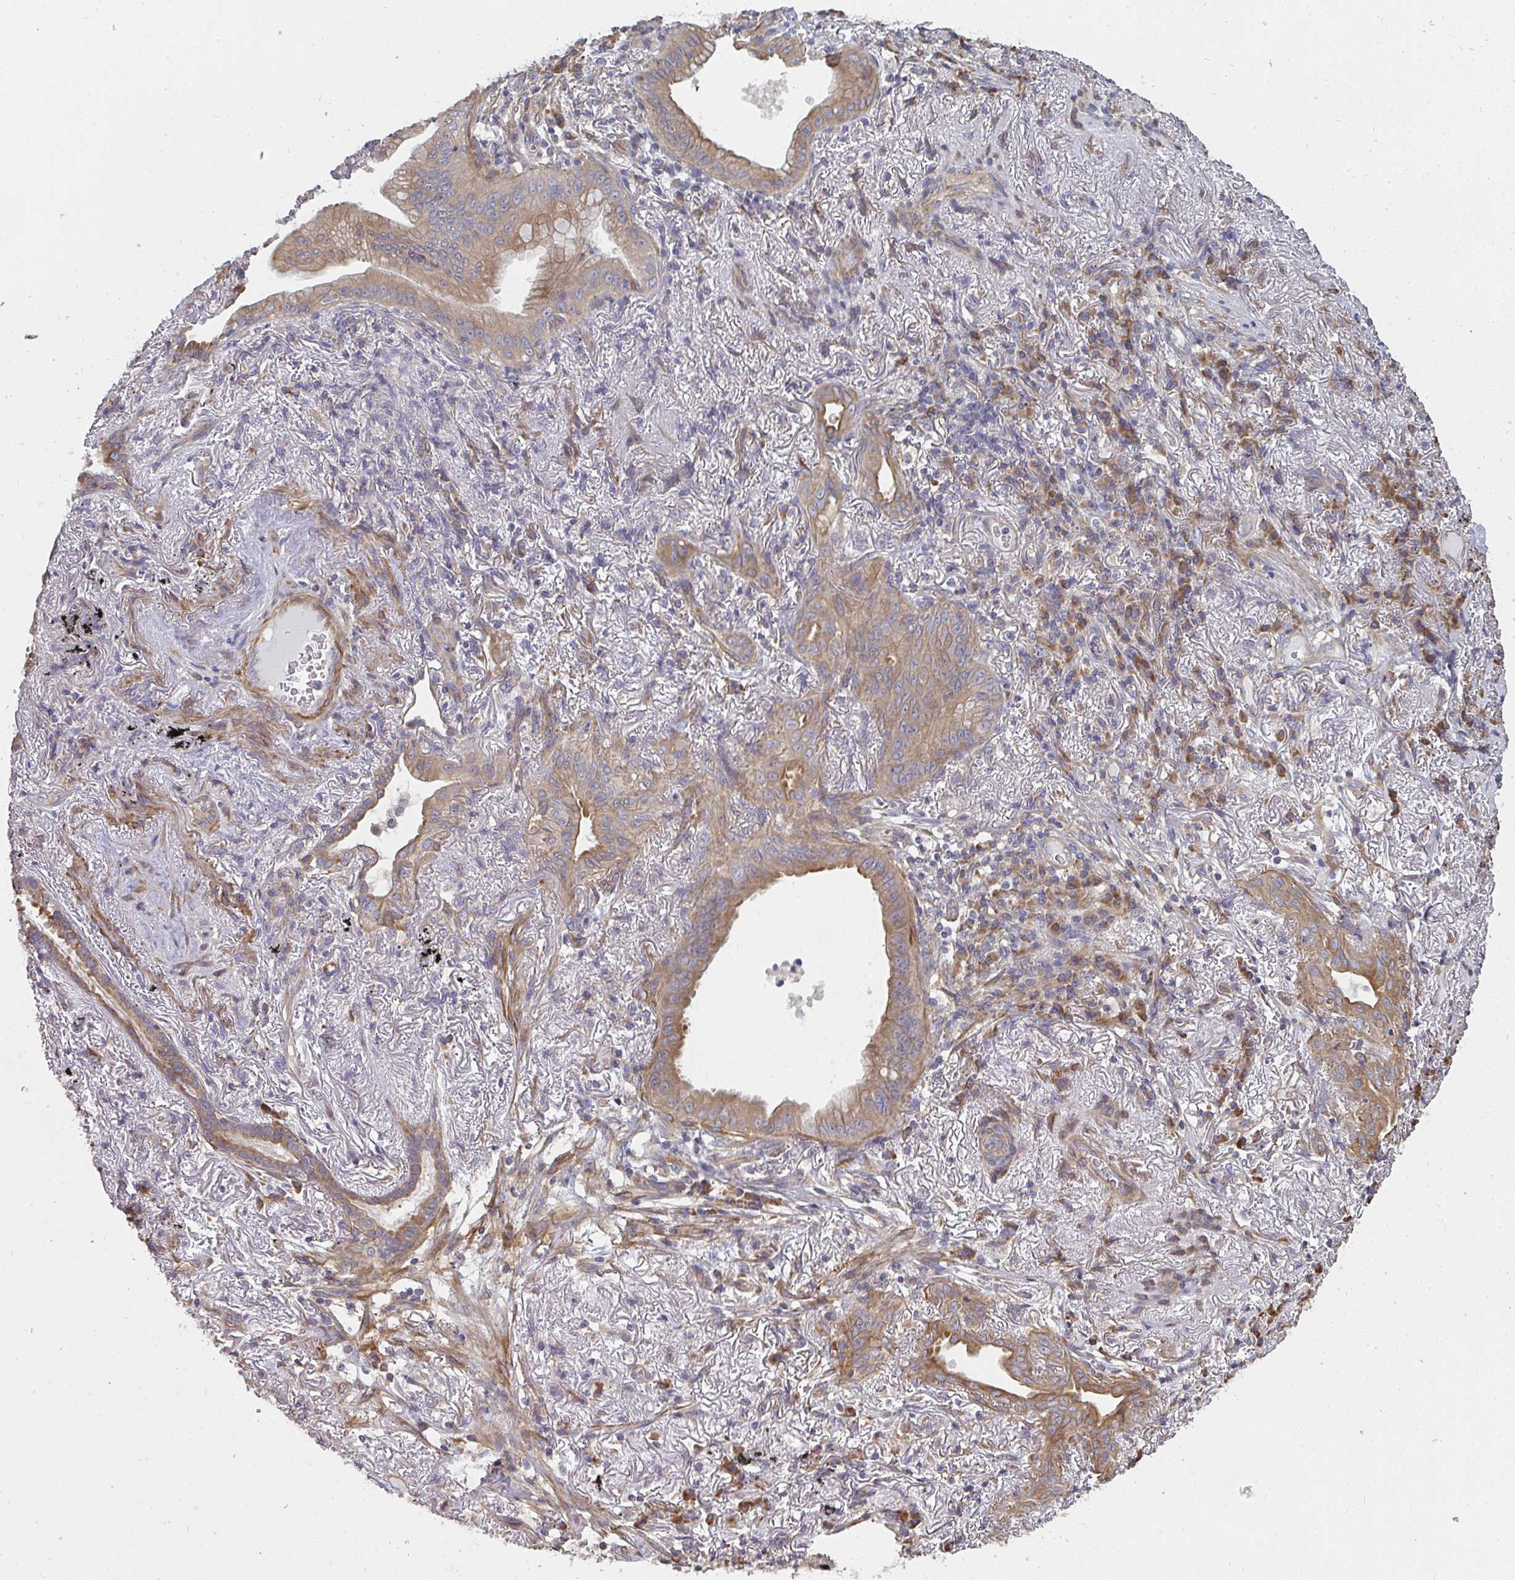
{"staining": {"intensity": "moderate", "quantity": ">75%", "location": "cytoplasmic/membranous"}, "tissue": "lung cancer", "cell_type": "Tumor cells", "image_type": "cancer", "snomed": [{"axis": "morphology", "description": "Adenocarcinoma, NOS"}, {"axis": "topography", "description": "Lung"}], "caption": "Human lung cancer (adenocarcinoma) stained for a protein (brown) demonstrates moderate cytoplasmic/membranous positive staining in about >75% of tumor cells.", "gene": "ZFYVE28", "patient": {"sex": "male", "age": 77}}